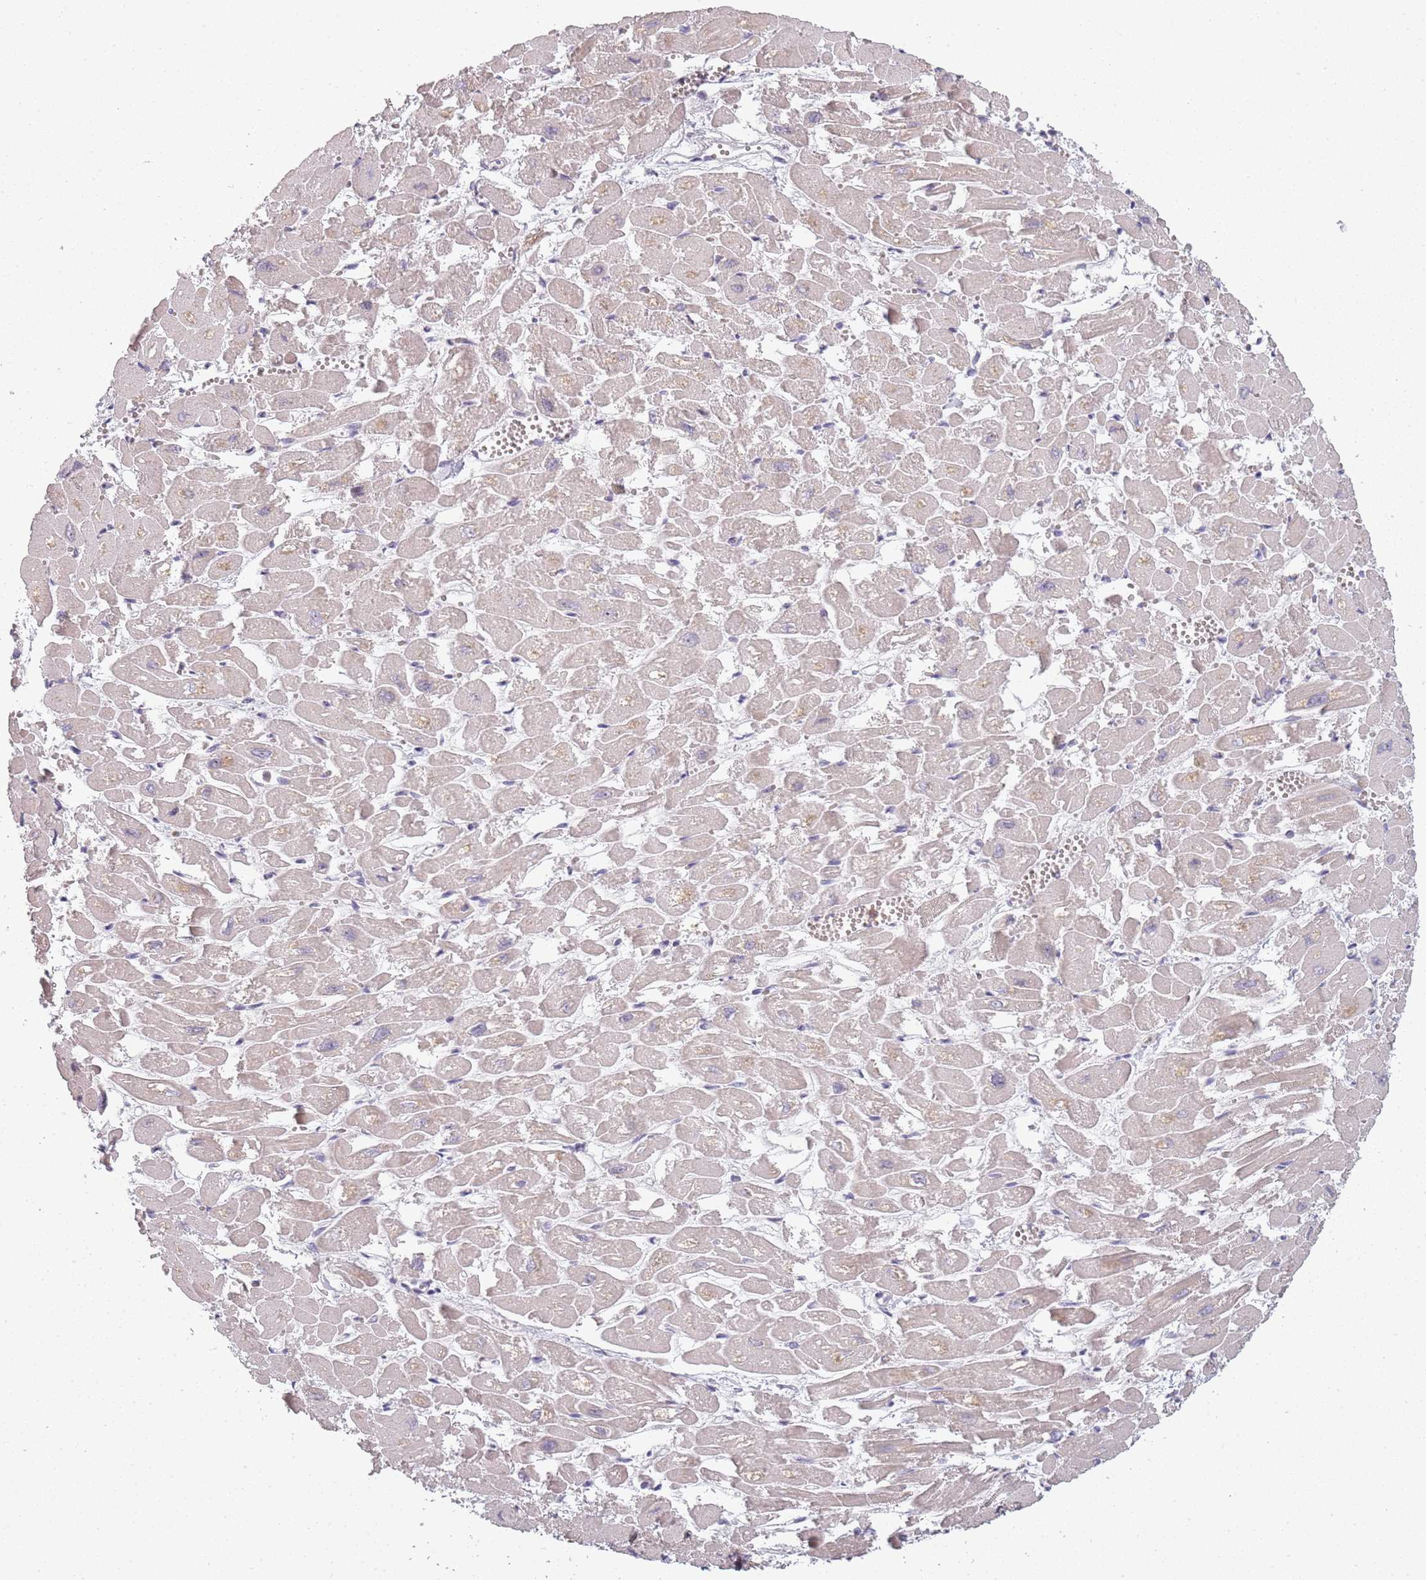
{"staining": {"intensity": "weak", "quantity": "<25%", "location": "cytoplasmic/membranous"}, "tissue": "heart muscle", "cell_type": "Cardiomyocytes", "image_type": "normal", "snomed": [{"axis": "morphology", "description": "Normal tissue, NOS"}, {"axis": "topography", "description": "Heart"}], "caption": "Immunohistochemical staining of unremarkable heart muscle displays no significant expression in cardiomyocytes. (DAB IHC, high magnification).", "gene": "CC2D2B", "patient": {"sex": "male", "age": 54}}